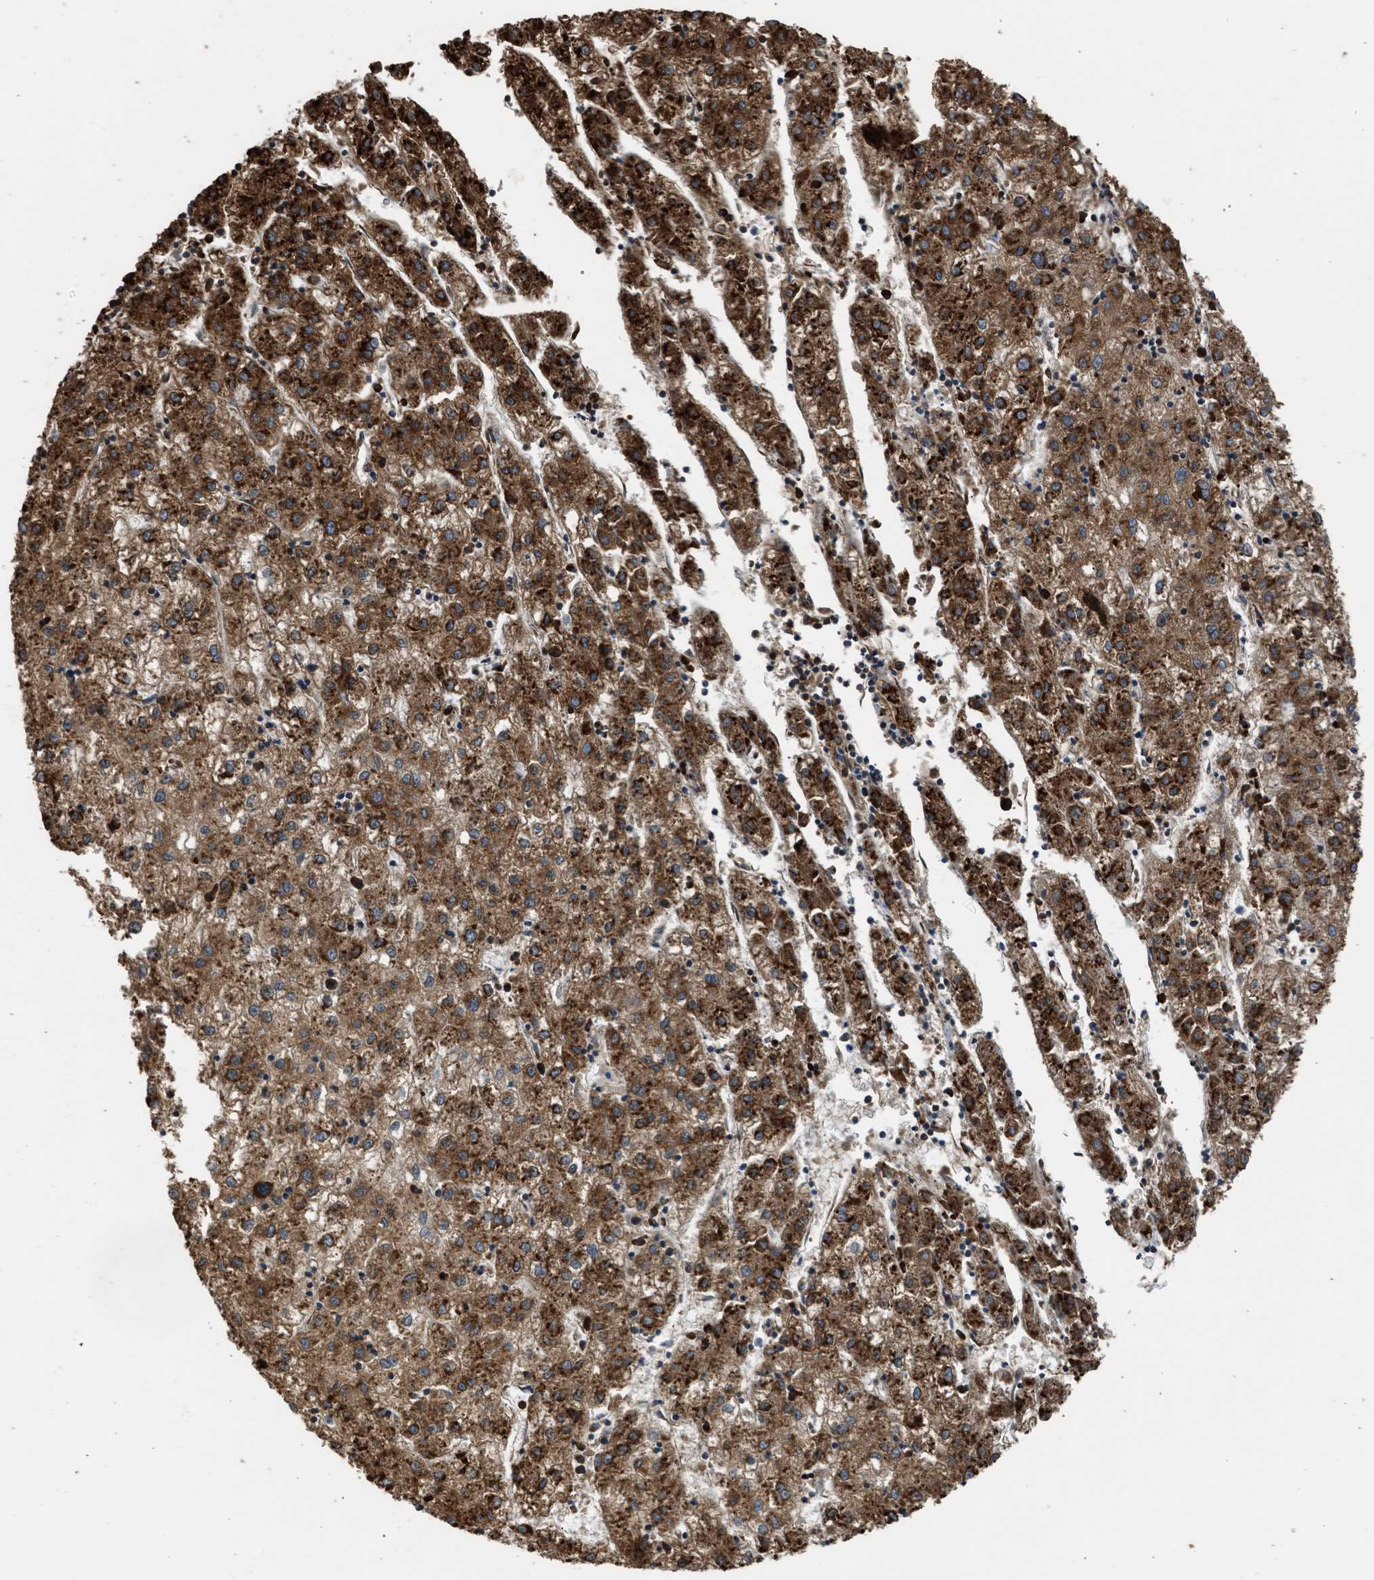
{"staining": {"intensity": "strong", "quantity": ">75%", "location": "cytoplasmic/membranous"}, "tissue": "liver cancer", "cell_type": "Tumor cells", "image_type": "cancer", "snomed": [{"axis": "morphology", "description": "Carcinoma, Hepatocellular, NOS"}, {"axis": "topography", "description": "Liver"}], "caption": "Liver cancer (hepatocellular carcinoma) stained with a protein marker exhibits strong staining in tumor cells.", "gene": "SLC36A4", "patient": {"sex": "male", "age": 72}}